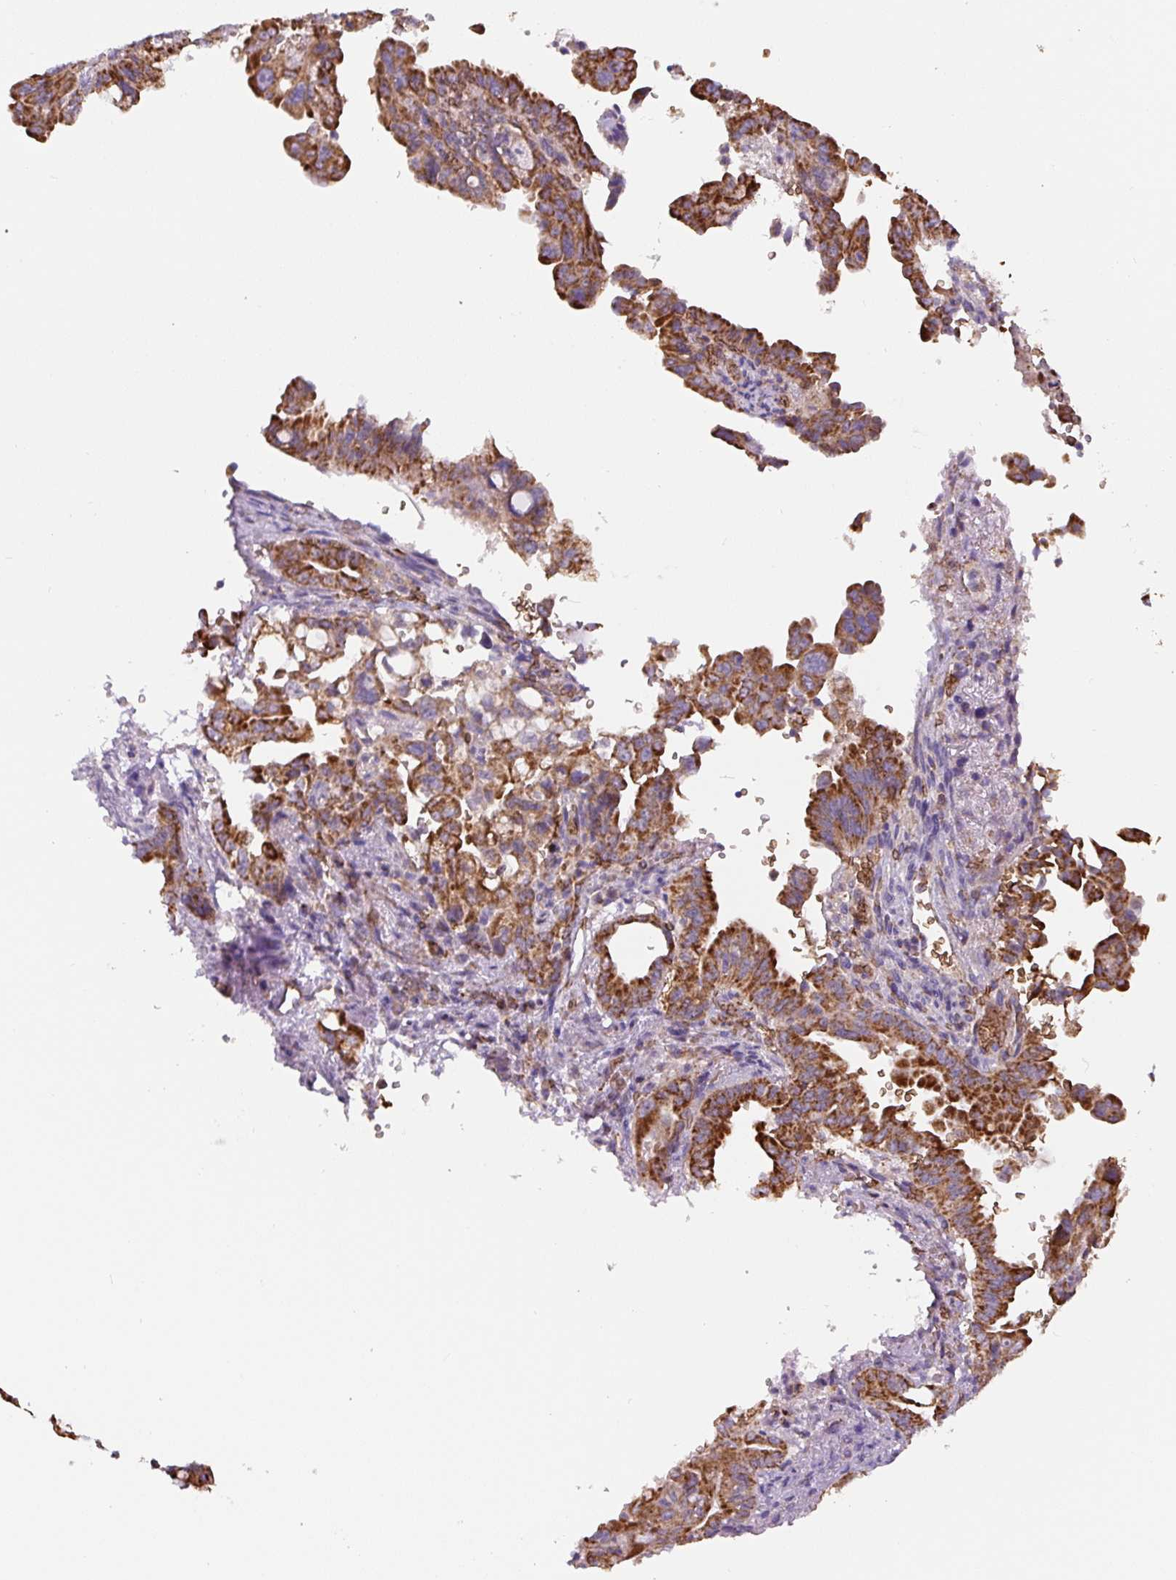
{"staining": {"intensity": "strong", "quantity": ">75%", "location": "cytoplasmic/membranous"}, "tissue": "pancreatic cancer", "cell_type": "Tumor cells", "image_type": "cancer", "snomed": [{"axis": "morphology", "description": "Adenocarcinoma, NOS"}, {"axis": "topography", "description": "Pancreas"}], "caption": "The image displays staining of pancreatic cancer, revealing strong cytoplasmic/membranous protein expression (brown color) within tumor cells. Immunohistochemistry (ihc) stains the protein in brown and the nuclei are stained blue.", "gene": "MT-CO2", "patient": {"sex": "male", "age": 70}}